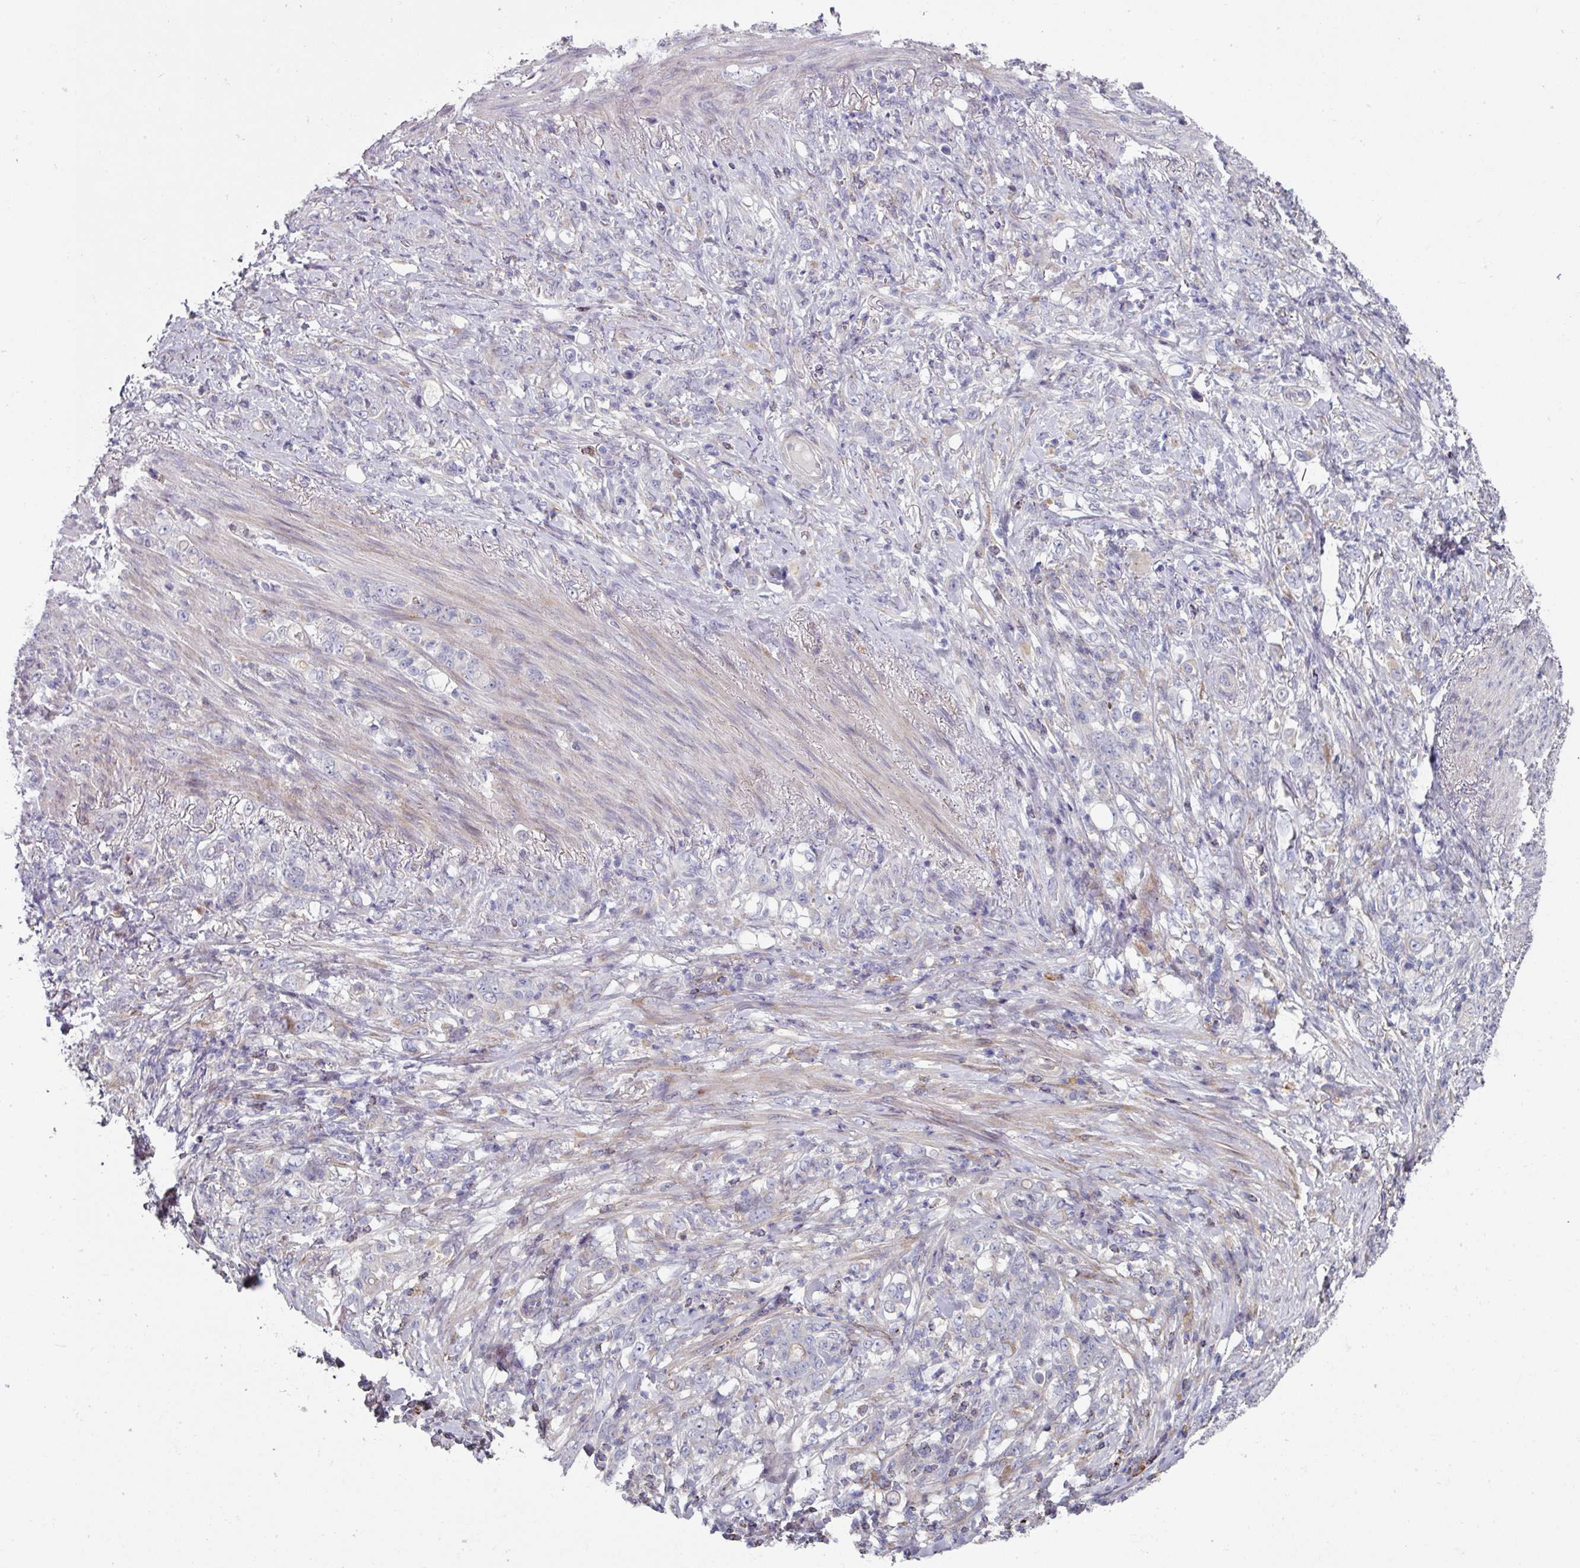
{"staining": {"intensity": "negative", "quantity": "none", "location": "none"}, "tissue": "stomach cancer", "cell_type": "Tumor cells", "image_type": "cancer", "snomed": [{"axis": "morphology", "description": "Adenocarcinoma, NOS"}, {"axis": "topography", "description": "Stomach"}], "caption": "Immunohistochemistry (IHC) of stomach adenocarcinoma displays no staining in tumor cells.", "gene": "WSB2", "patient": {"sex": "female", "age": 79}}